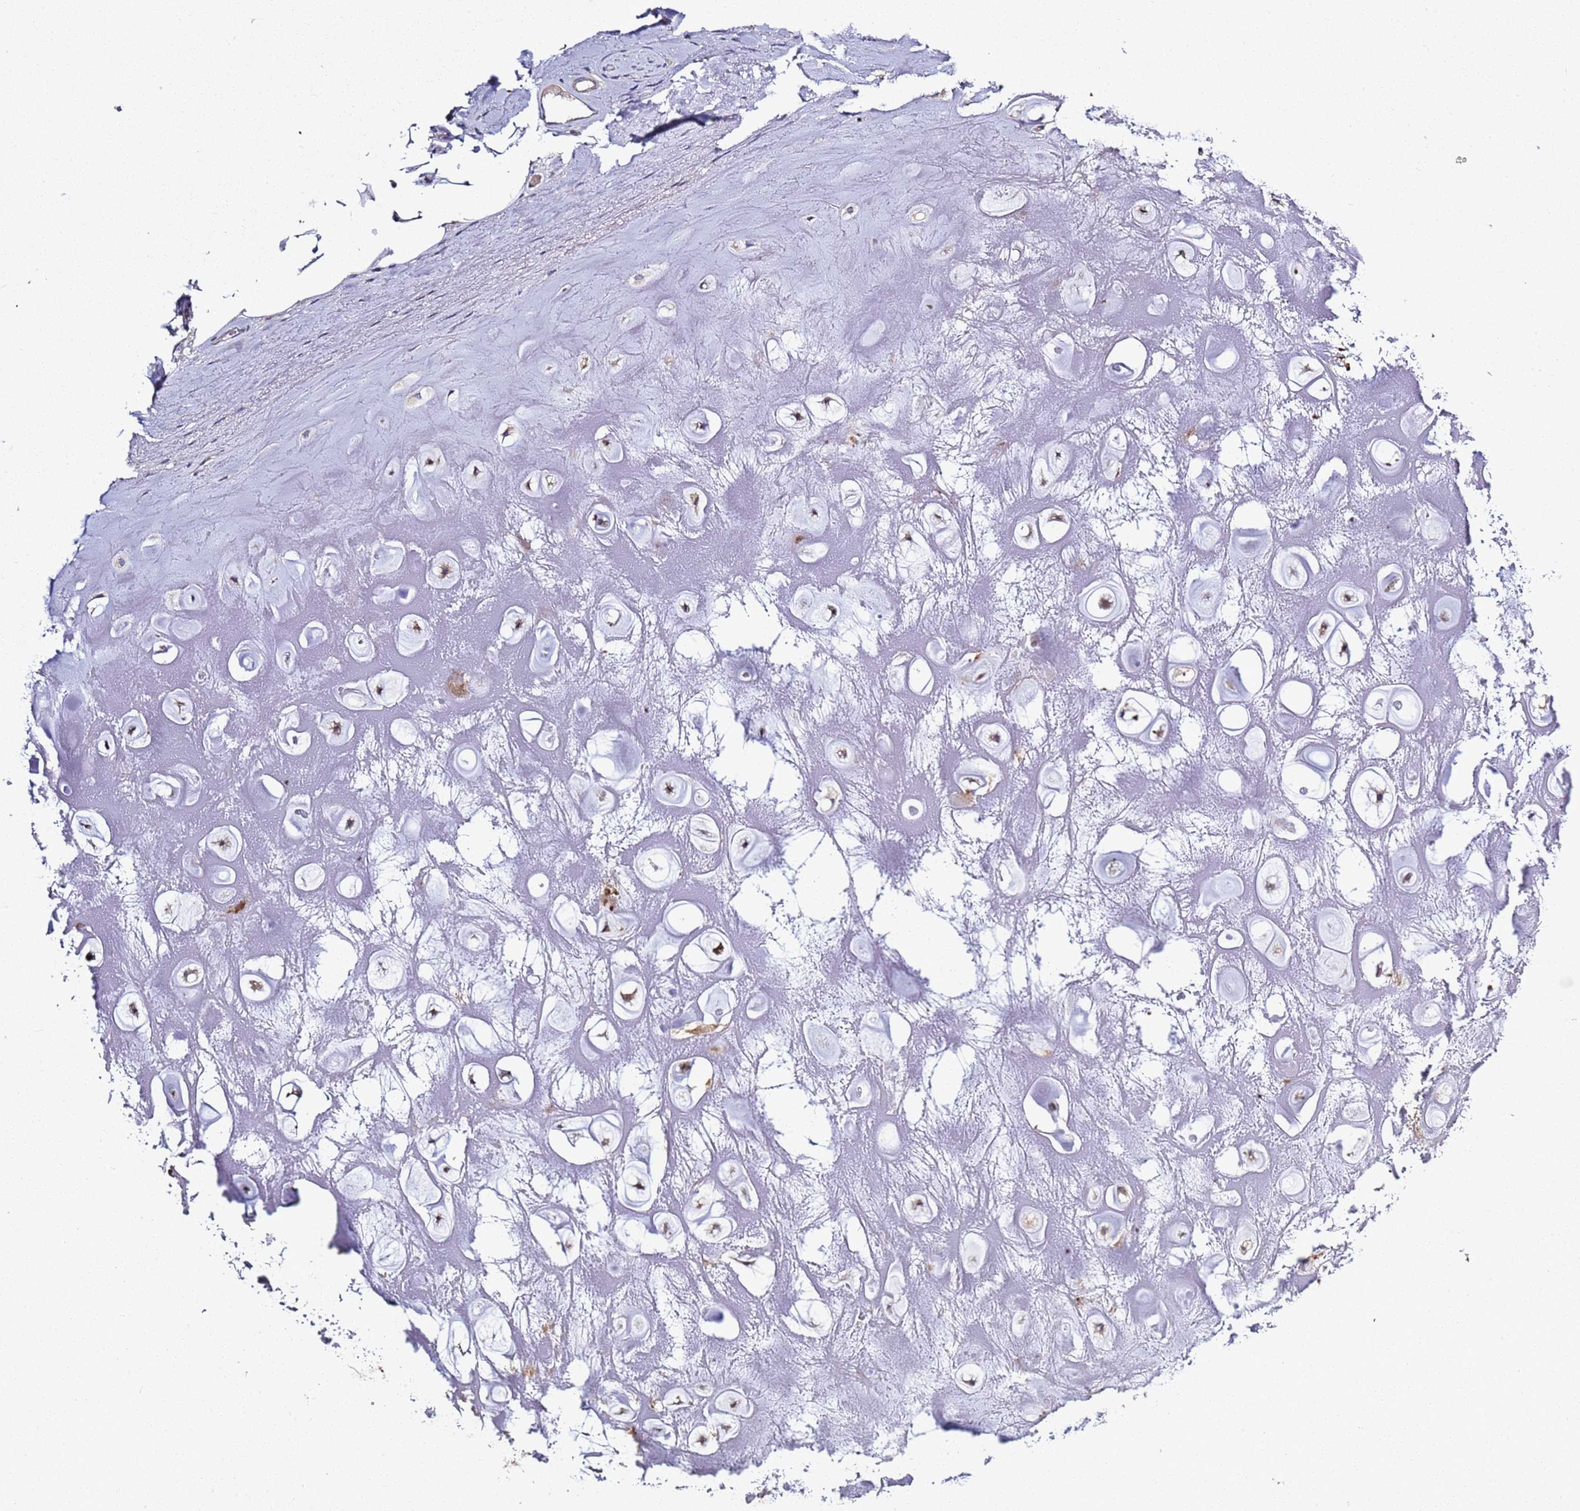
{"staining": {"intensity": "negative", "quantity": "none", "location": "none"}, "tissue": "adipose tissue", "cell_type": "Adipocytes", "image_type": "normal", "snomed": [{"axis": "morphology", "description": "Normal tissue, NOS"}, {"axis": "topography", "description": "Cartilage tissue"}], "caption": "This histopathology image is of benign adipose tissue stained with immunohistochemistry to label a protein in brown with the nuclei are counter-stained blue. There is no positivity in adipocytes. (DAB immunohistochemistry, high magnification).", "gene": "RABL2A", "patient": {"sex": "male", "age": 81}}